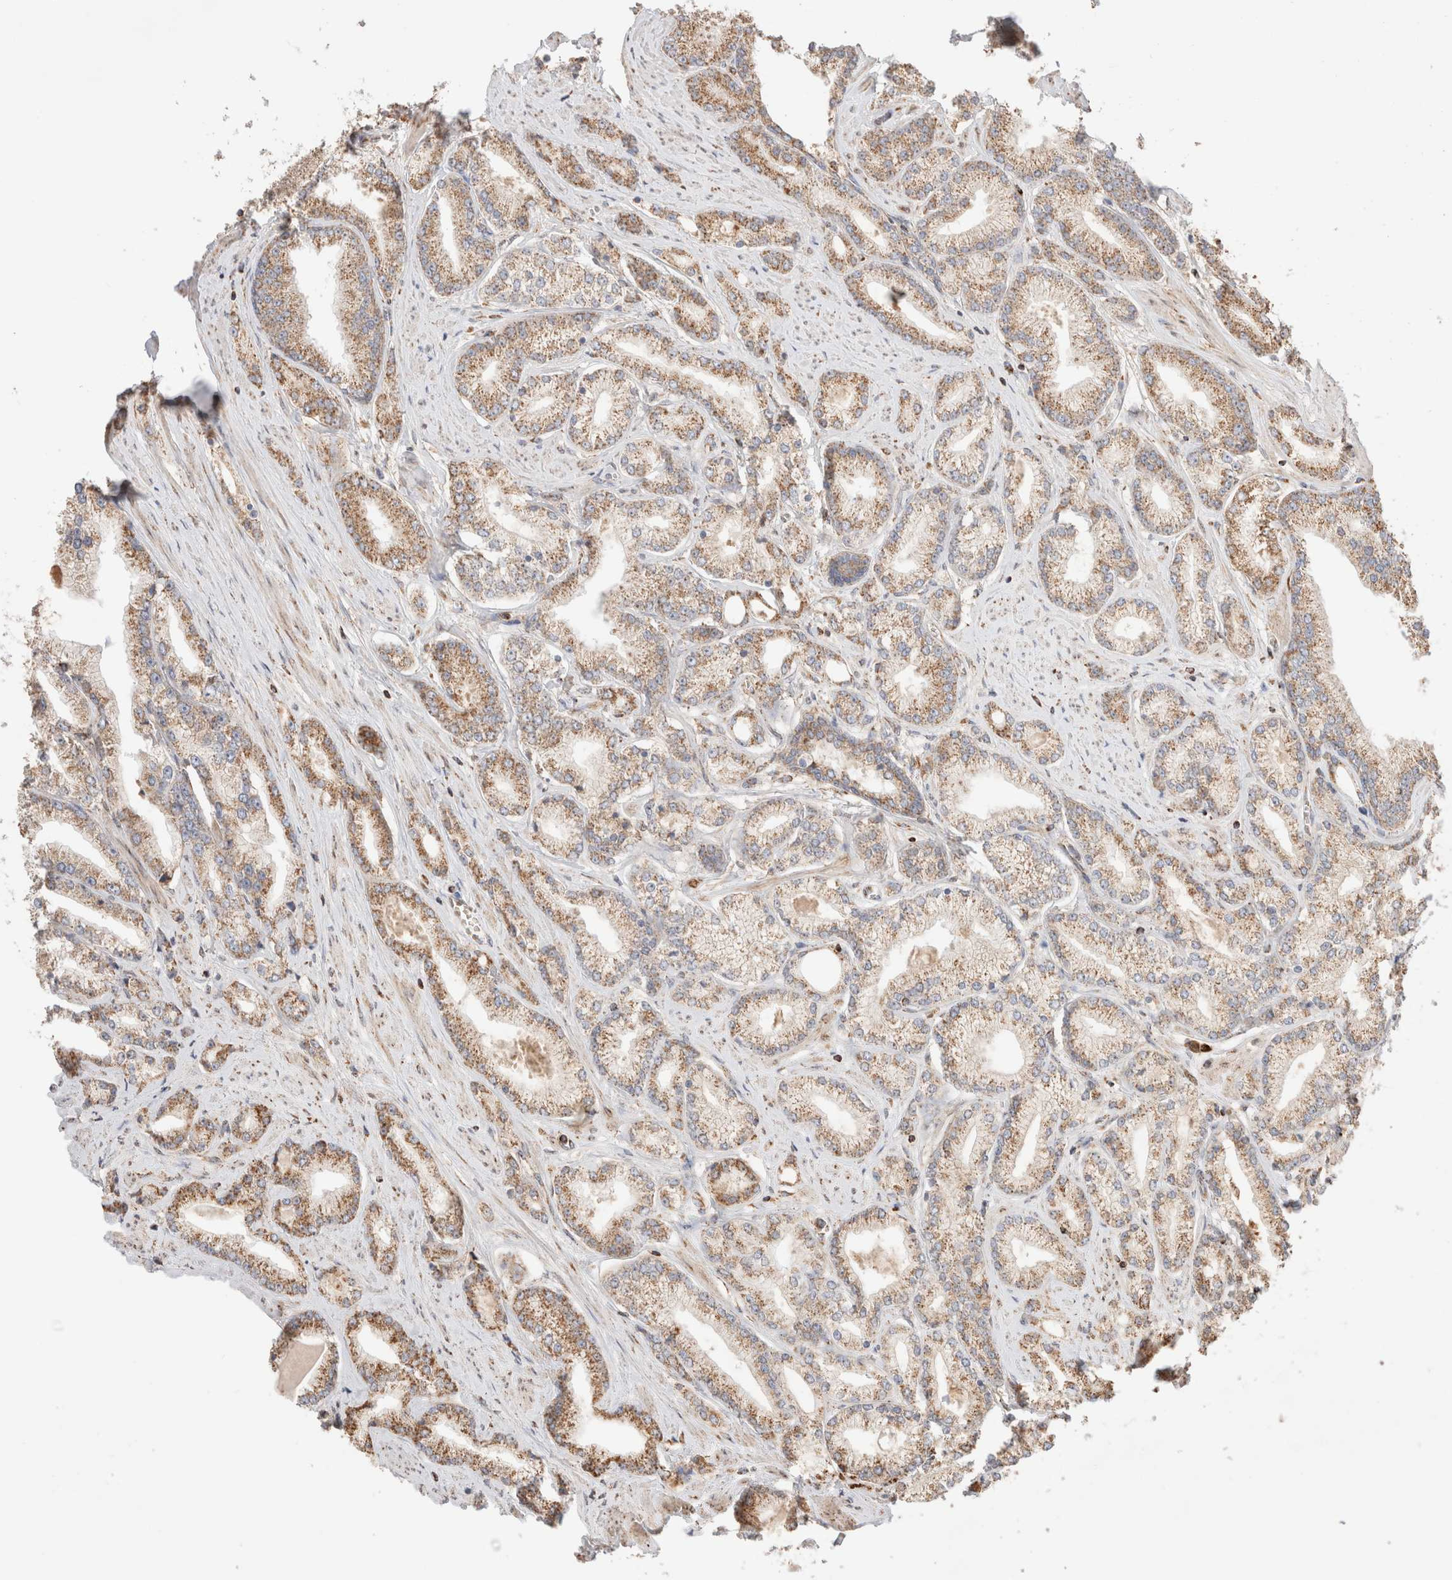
{"staining": {"intensity": "moderate", "quantity": ">75%", "location": "cytoplasmic/membranous"}, "tissue": "prostate cancer", "cell_type": "Tumor cells", "image_type": "cancer", "snomed": [{"axis": "morphology", "description": "Adenocarcinoma, Low grade"}, {"axis": "topography", "description": "Prostate"}], "caption": "Prostate low-grade adenocarcinoma tissue exhibits moderate cytoplasmic/membranous staining in approximately >75% of tumor cells The protein of interest is shown in brown color, while the nuclei are stained blue.", "gene": "TMPPE", "patient": {"sex": "male", "age": 62}}